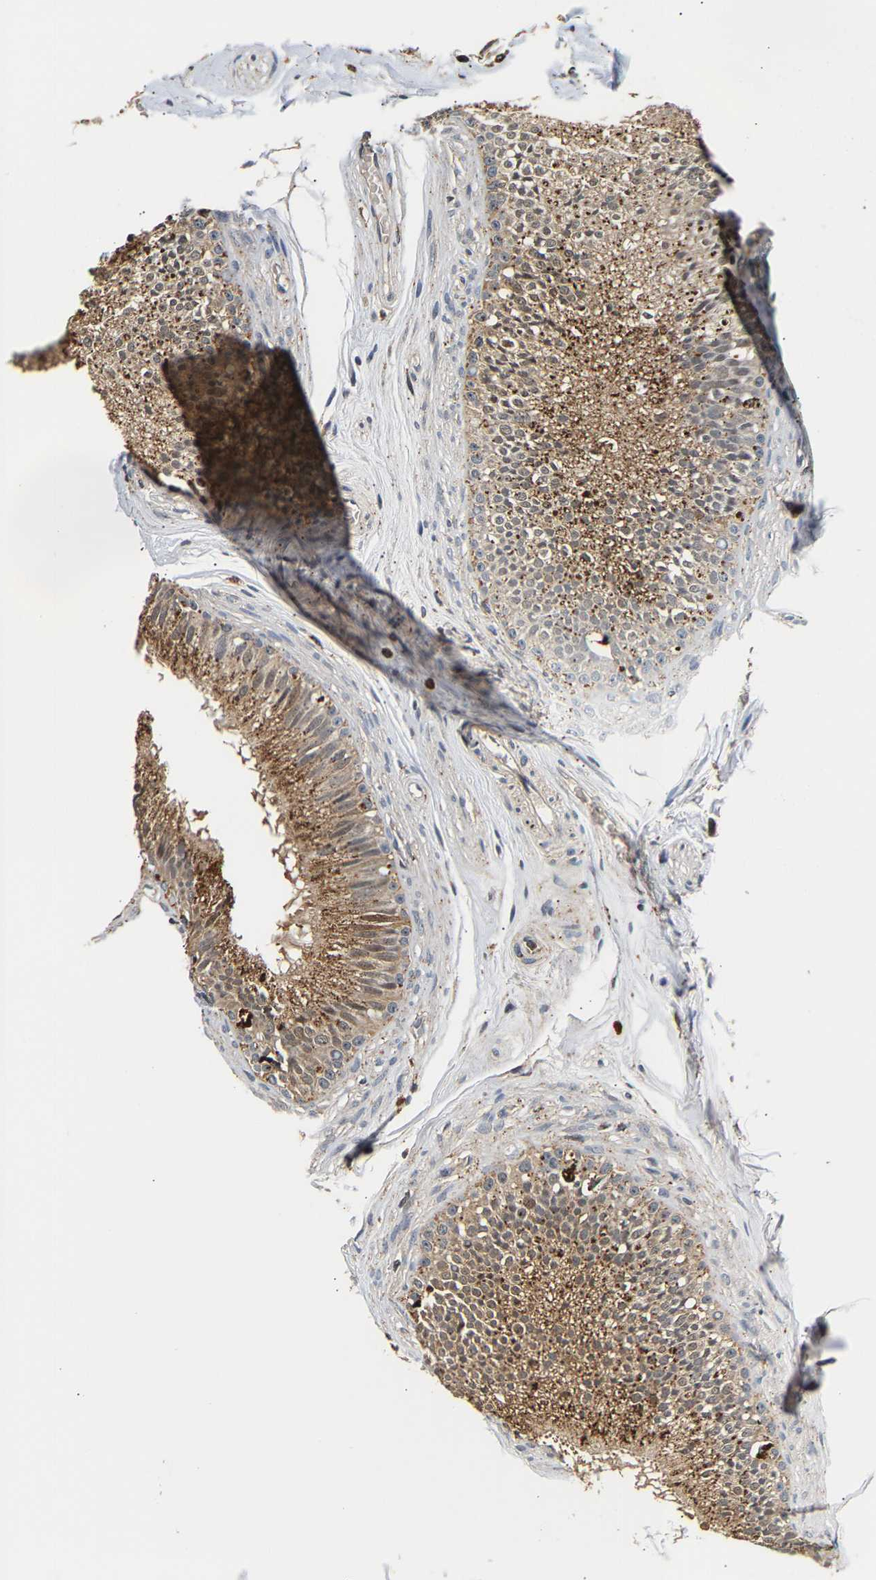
{"staining": {"intensity": "moderate", "quantity": "25%-75%", "location": "cytoplasmic/membranous"}, "tissue": "epididymis", "cell_type": "Glandular cells", "image_type": "normal", "snomed": [{"axis": "morphology", "description": "Normal tissue, NOS"}, {"axis": "topography", "description": "Testis"}, {"axis": "topography", "description": "Epididymis"}], "caption": "A photomicrograph showing moderate cytoplasmic/membranous positivity in approximately 25%-75% of glandular cells in normal epididymis, as visualized by brown immunohistochemical staining.", "gene": "SMU1", "patient": {"sex": "male", "age": 36}}